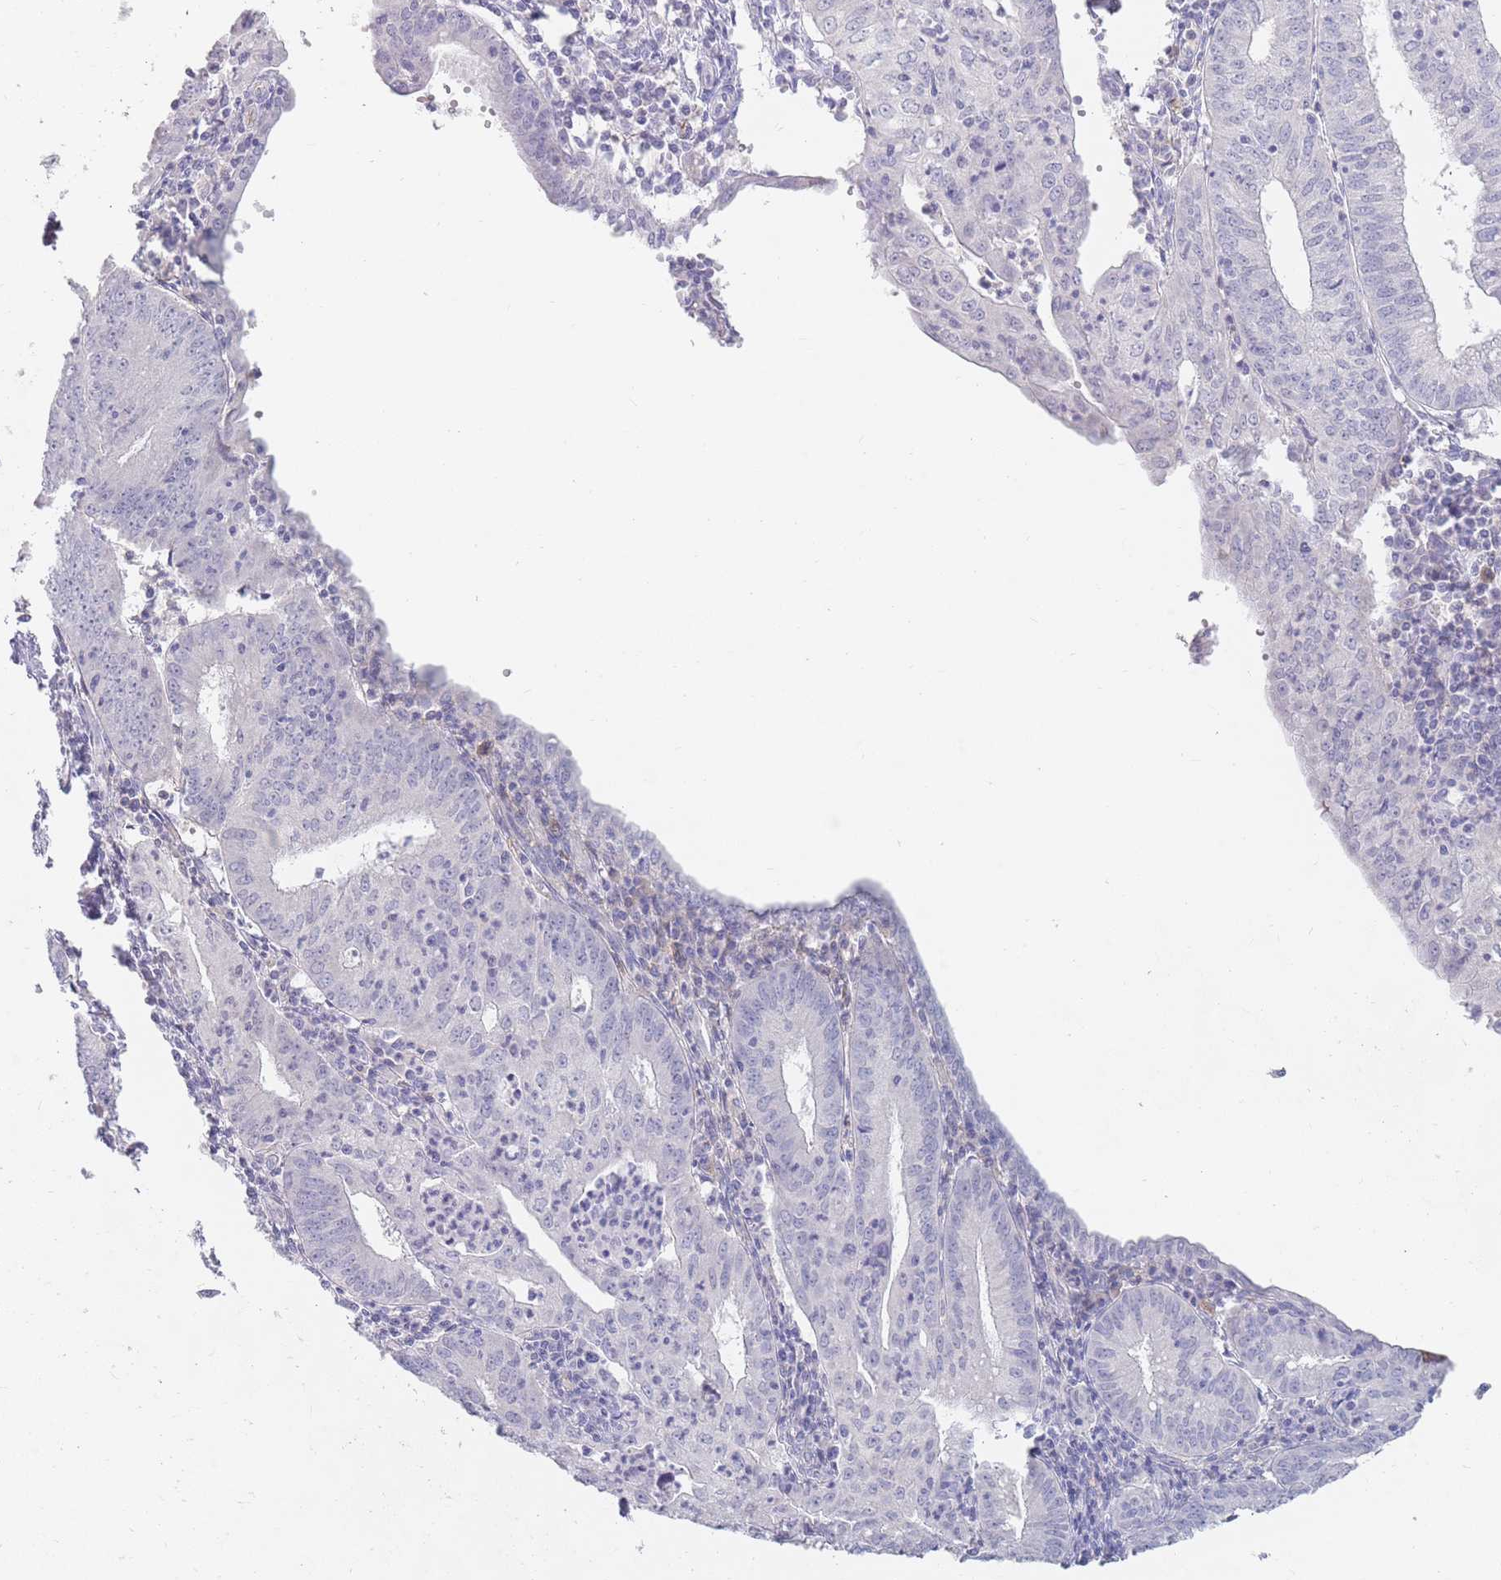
{"staining": {"intensity": "negative", "quantity": "none", "location": "none"}, "tissue": "endometrial cancer", "cell_type": "Tumor cells", "image_type": "cancer", "snomed": [{"axis": "morphology", "description": "Adenocarcinoma, NOS"}, {"axis": "topography", "description": "Endometrium"}], "caption": "High magnification brightfield microscopy of endometrial cancer (adenocarcinoma) stained with DAB (brown) and counterstained with hematoxylin (blue): tumor cells show no significant expression.", "gene": "PRG4", "patient": {"sex": "female", "age": 60}}